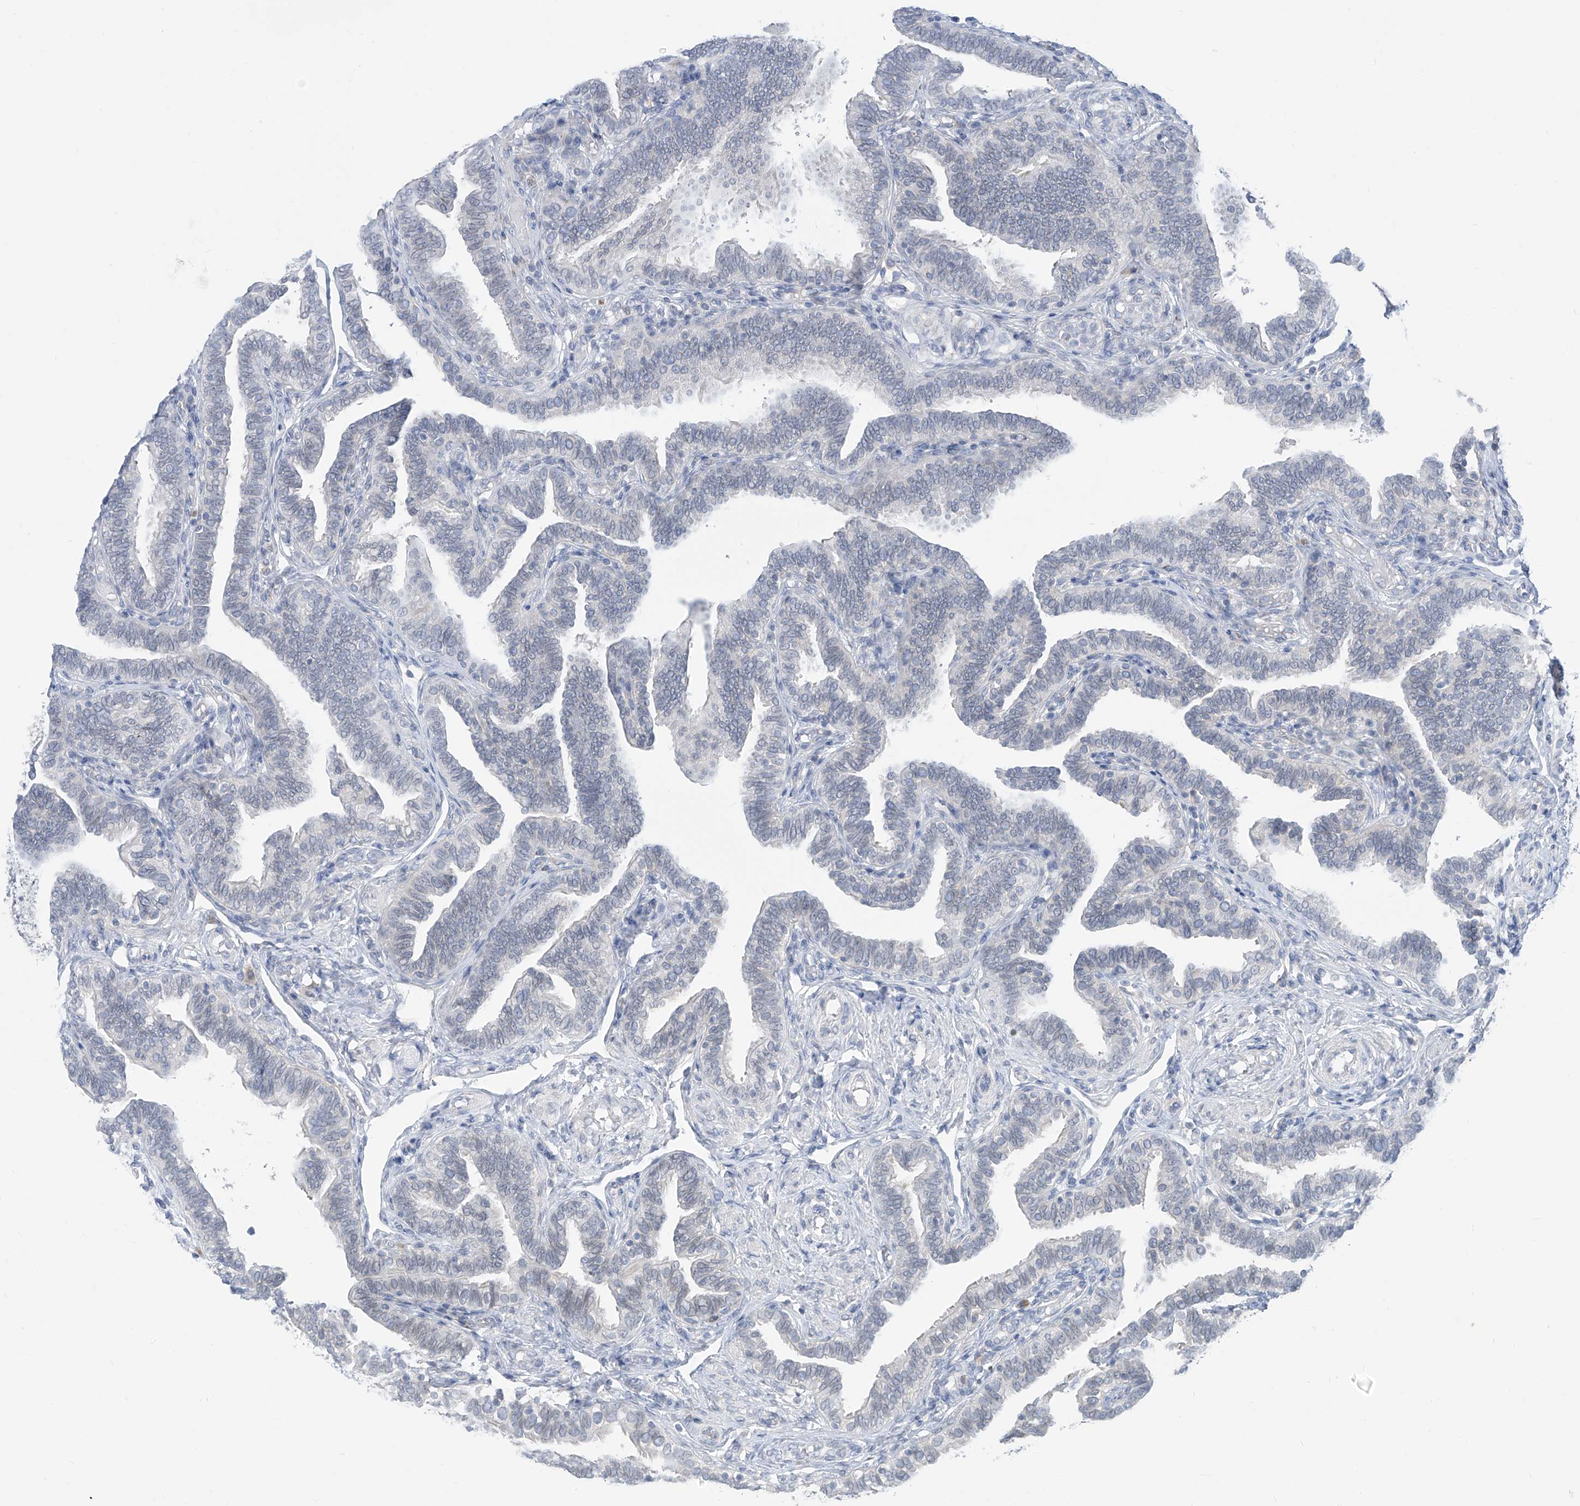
{"staining": {"intensity": "negative", "quantity": "none", "location": "none"}, "tissue": "fallopian tube", "cell_type": "Glandular cells", "image_type": "normal", "snomed": [{"axis": "morphology", "description": "Normal tissue, NOS"}, {"axis": "topography", "description": "Fallopian tube"}], "caption": "Human fallopian tube stained for a protein using immunohistochemistry displays no expression in glandular cells.", "gene": "KRTAP25", "patient": {"sex": "female", "age": 39}}